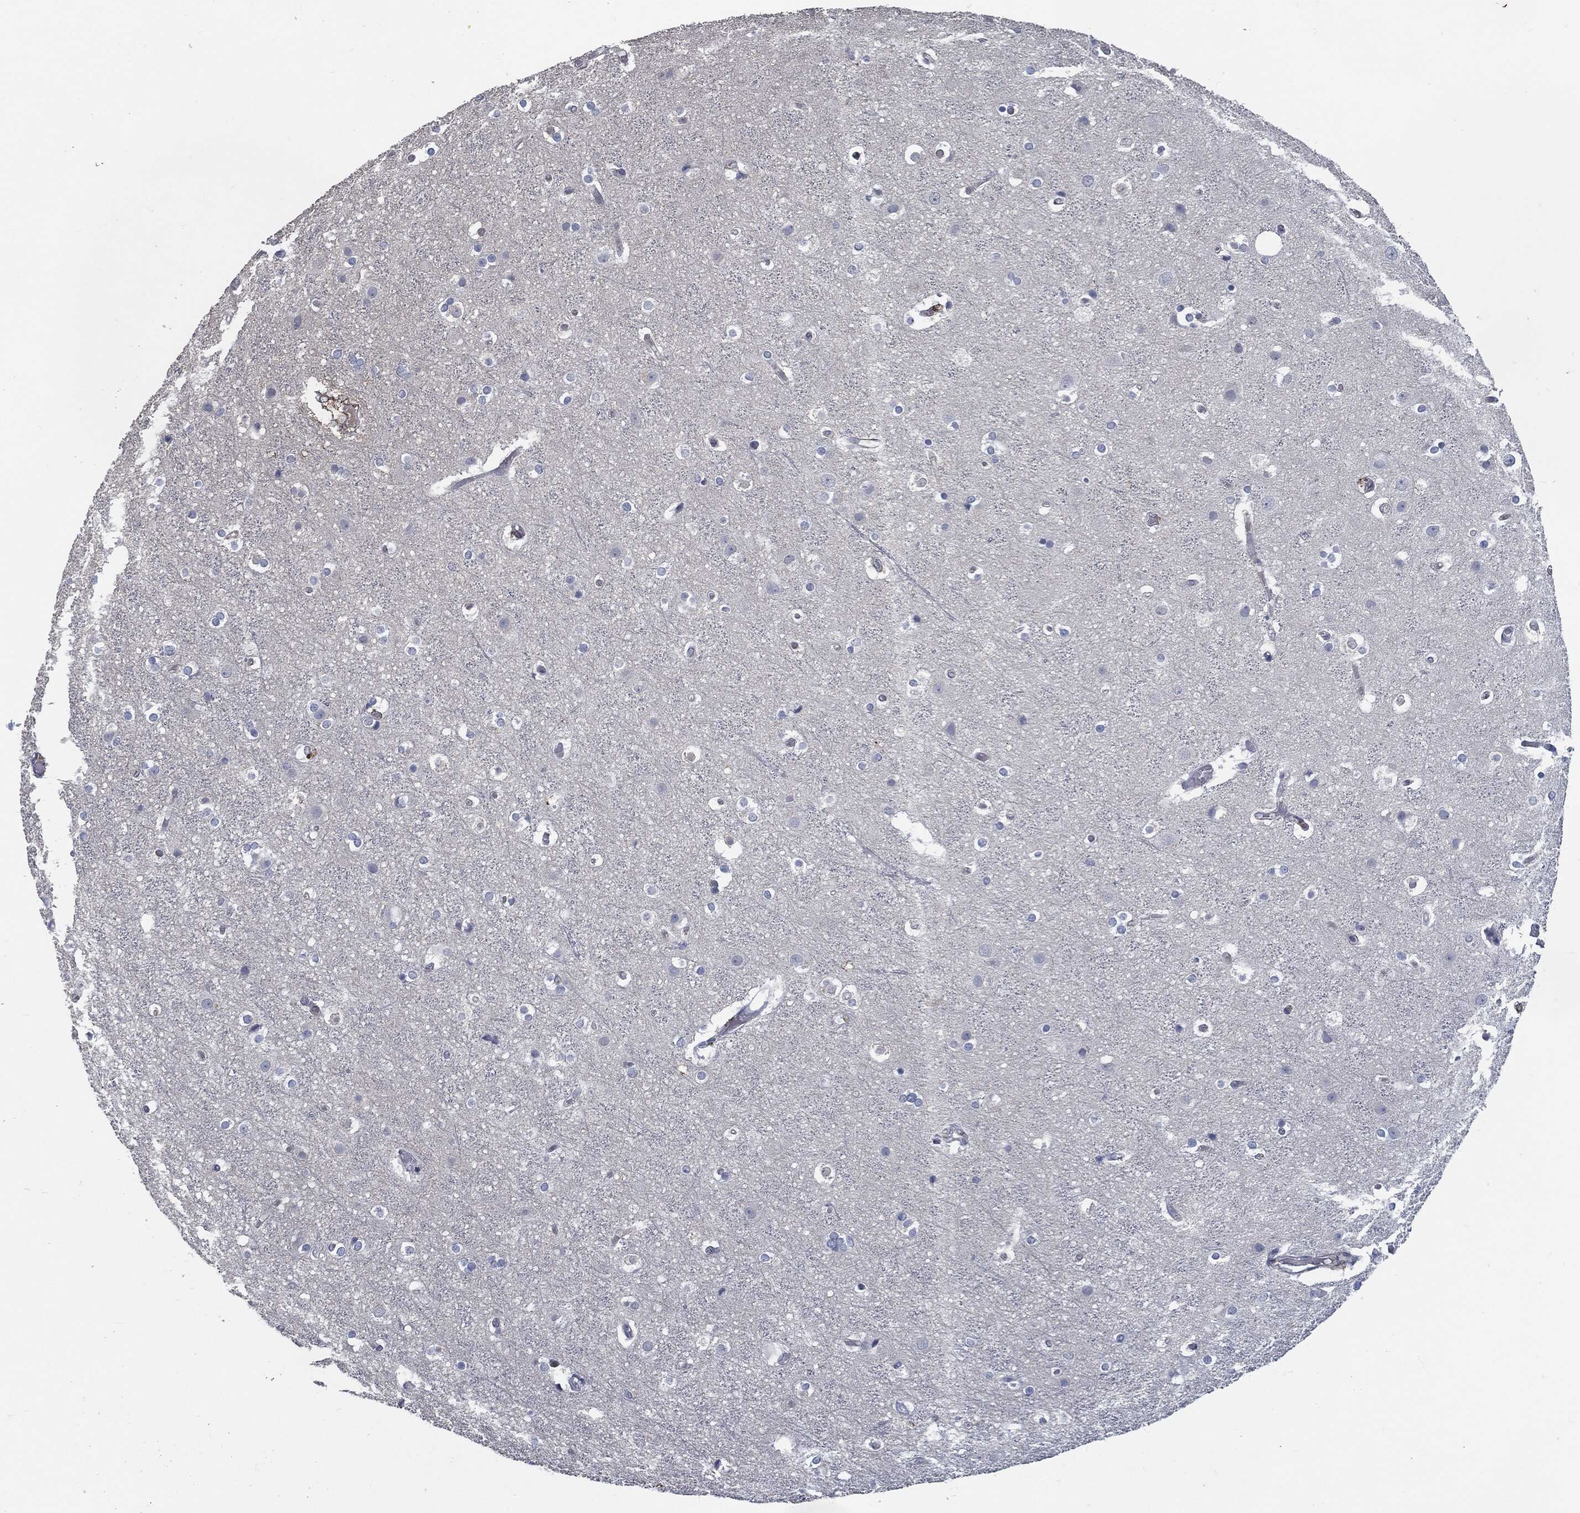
{"staining": {"intensity": "negative", "quantity": "none", "location": "none"}, "tissue": "cerebral cortex", "cell_type": "Endothelial cells", "image_type": "normal", "snomed": [{"axis": "morphology", "description": "Normal tissue, NOS"}, {"axis": "topography", "description": "Cerebral cortex"}], "caption": "The histopathology image reveals no staining of endothelial cells in normal cerebral cortex. (DAB IHC, high magnification).", "gene": "SVIL", "patient": {"sex": "female", "age": 52}}